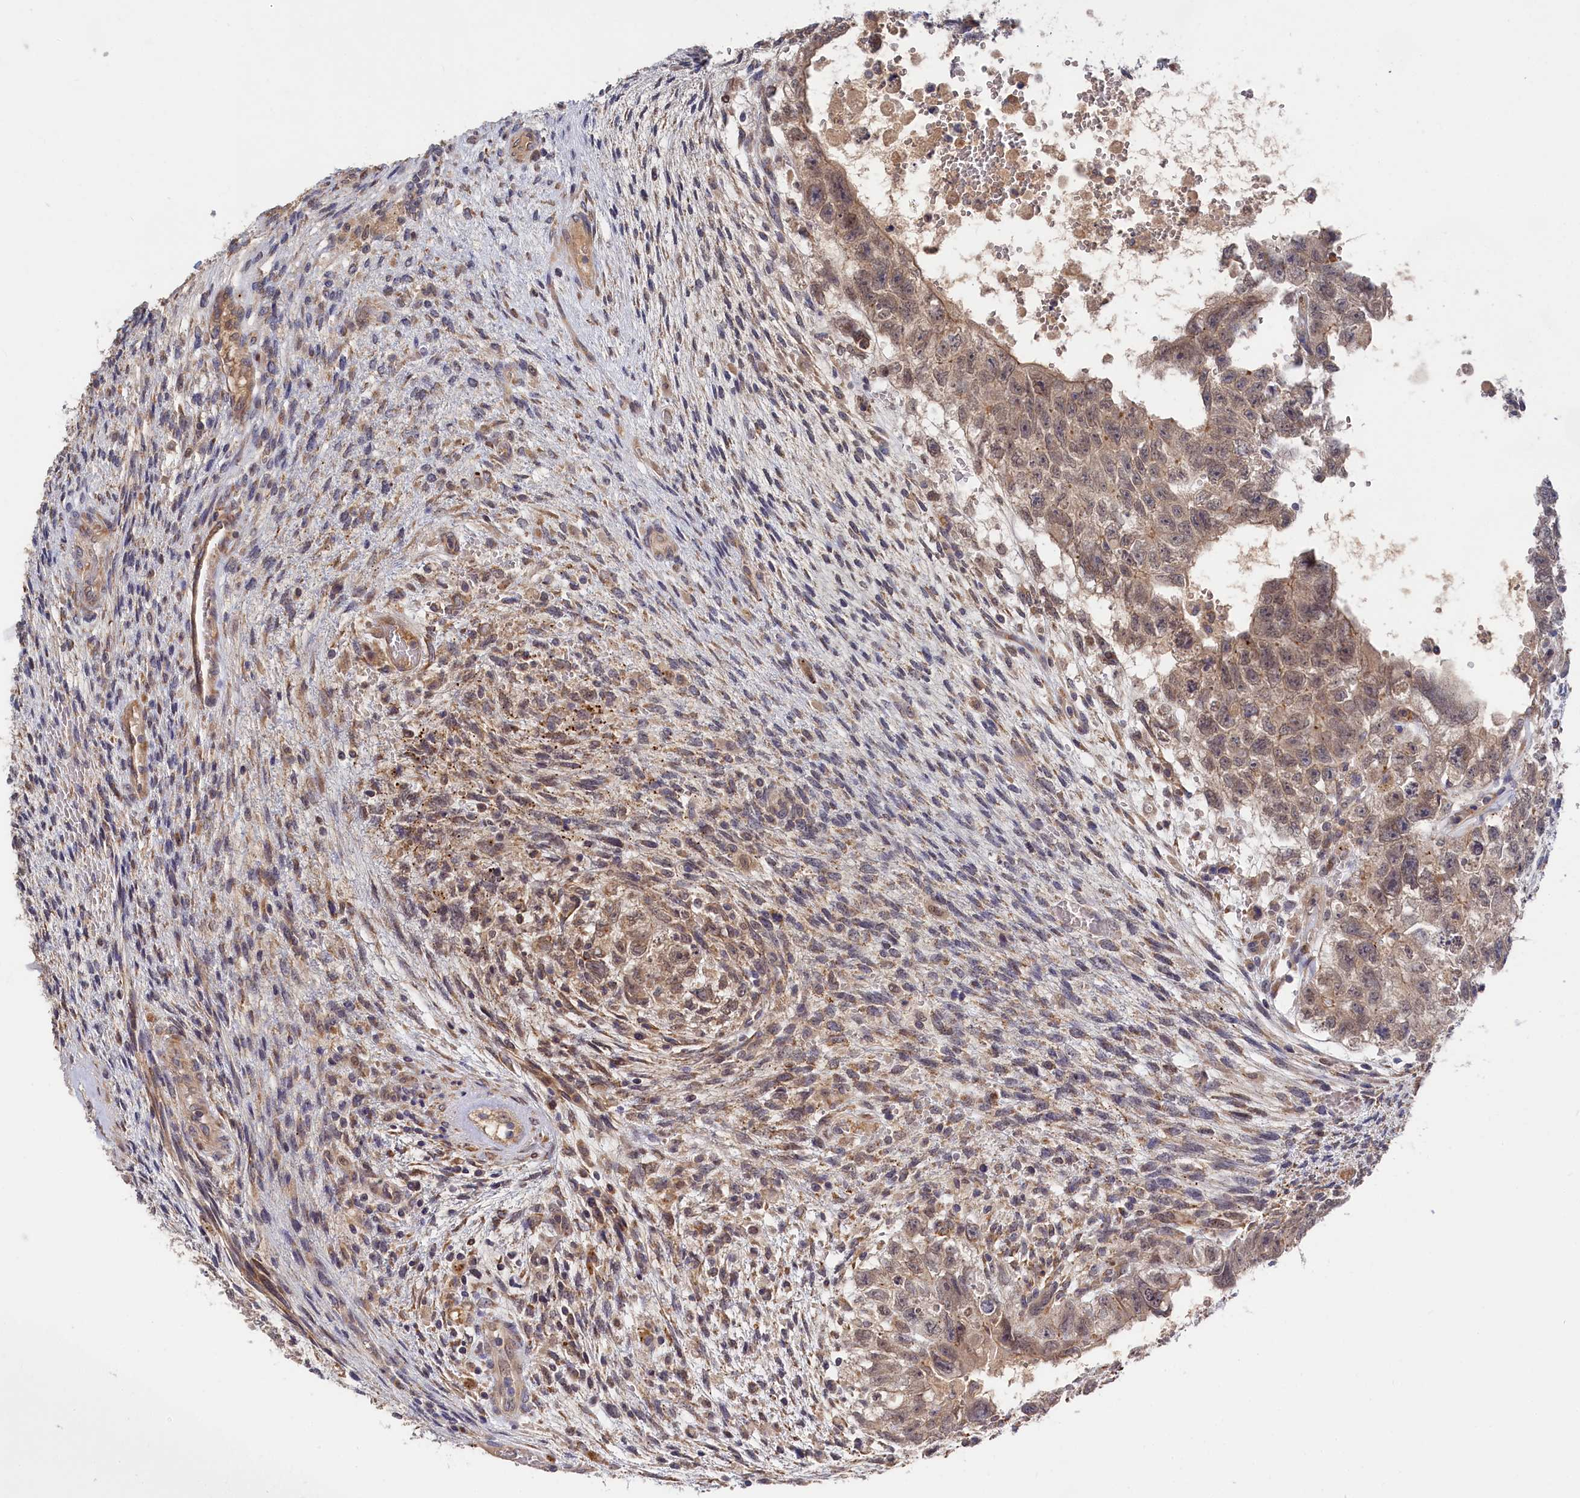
{"staining": {"intensity": "weak", "quantity": "25%-75%", "location": "cytoplasmic/membranous,nuclear"}, "tissue": "testis cancer", "cell_type": "Tumor cells", "image_type": "cancer", "snomed": [{"axis": "morphology", "description": "Carcinoma, Embryonal, NOS"}, {"axis": "topography", "description": "Testis"}], "caption": "A micrograph showing weak cytoplasmic/membranous and nuclear positivity in approximately 25%-75% of tumor cells in testis embryonal carcinoma, as visualized by brown immunohistochemical staining.", "gene": "CYB5D2", "patient": {"sex": "male", "age": 26}}